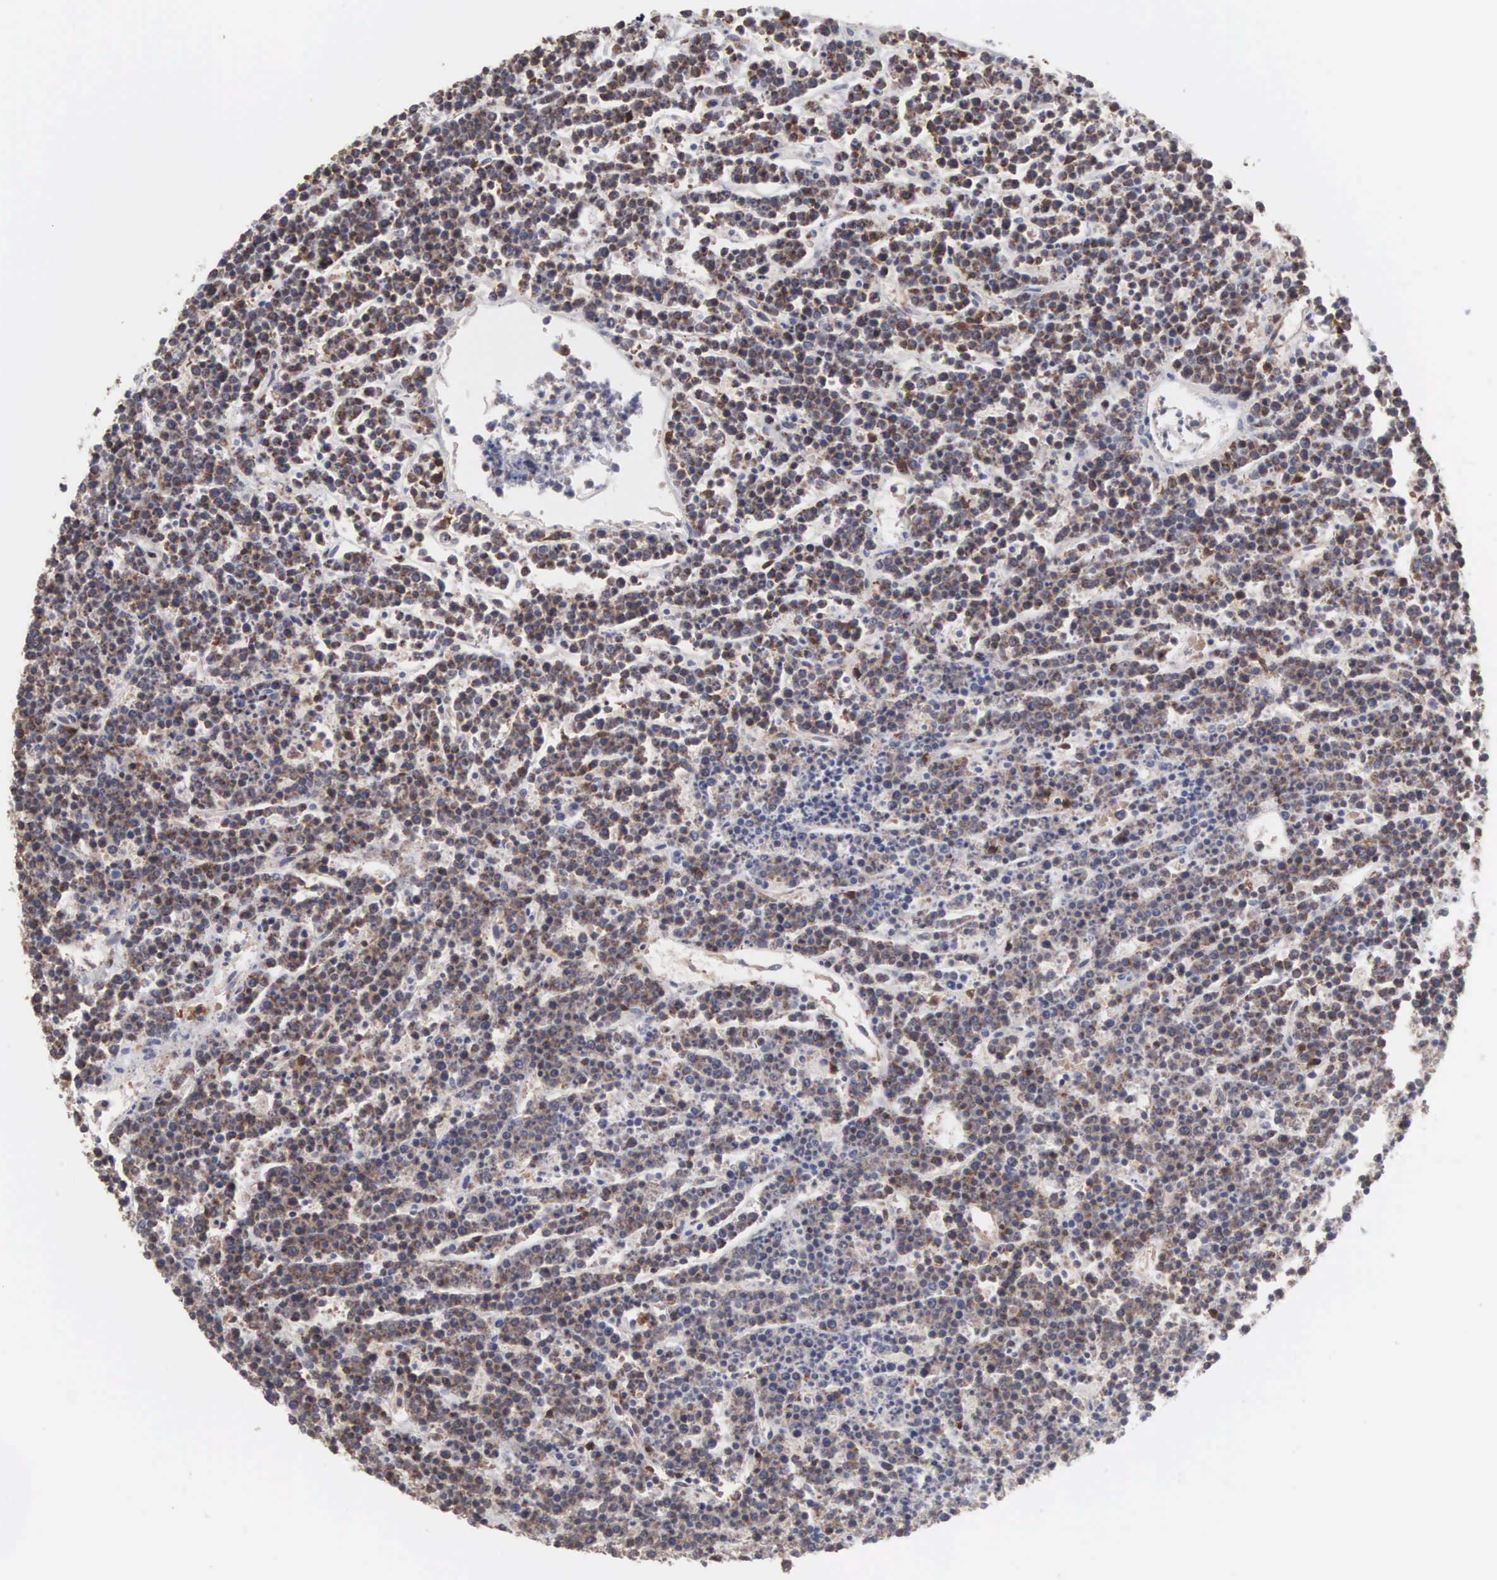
{"staining": {"intensity": "weak", "quantity": "25%-75%", "location": "cytoplasmic/membranous"}, "tissue": "lymphoma", "cell_type": "Tumor cells", "image_type": "cancer", "snomed": [{"axis": "morphology", "description": "Malignant lymphoma, non-Hodgkin's type, High grade"}, {"axis": "topography", "description": "Ovary"}], "caption": "High-magnification brightfield microscopy of high-grade malignant lymphoma, non-Hodgkin's type stained with DAB (3,3'-diaminobenzidine) (brown) and counterstained with hematoxylin (blue). tumor cells exhibit weak cytoplasmic/membranous positivity is present in about25%-75% of cells. (DAB (3,3'-diaminobenzidine) IHC with brightfield microscopy, high magnification).", "gene": "MTHFD1", "patient": {"sex": "female", "age": 56}}